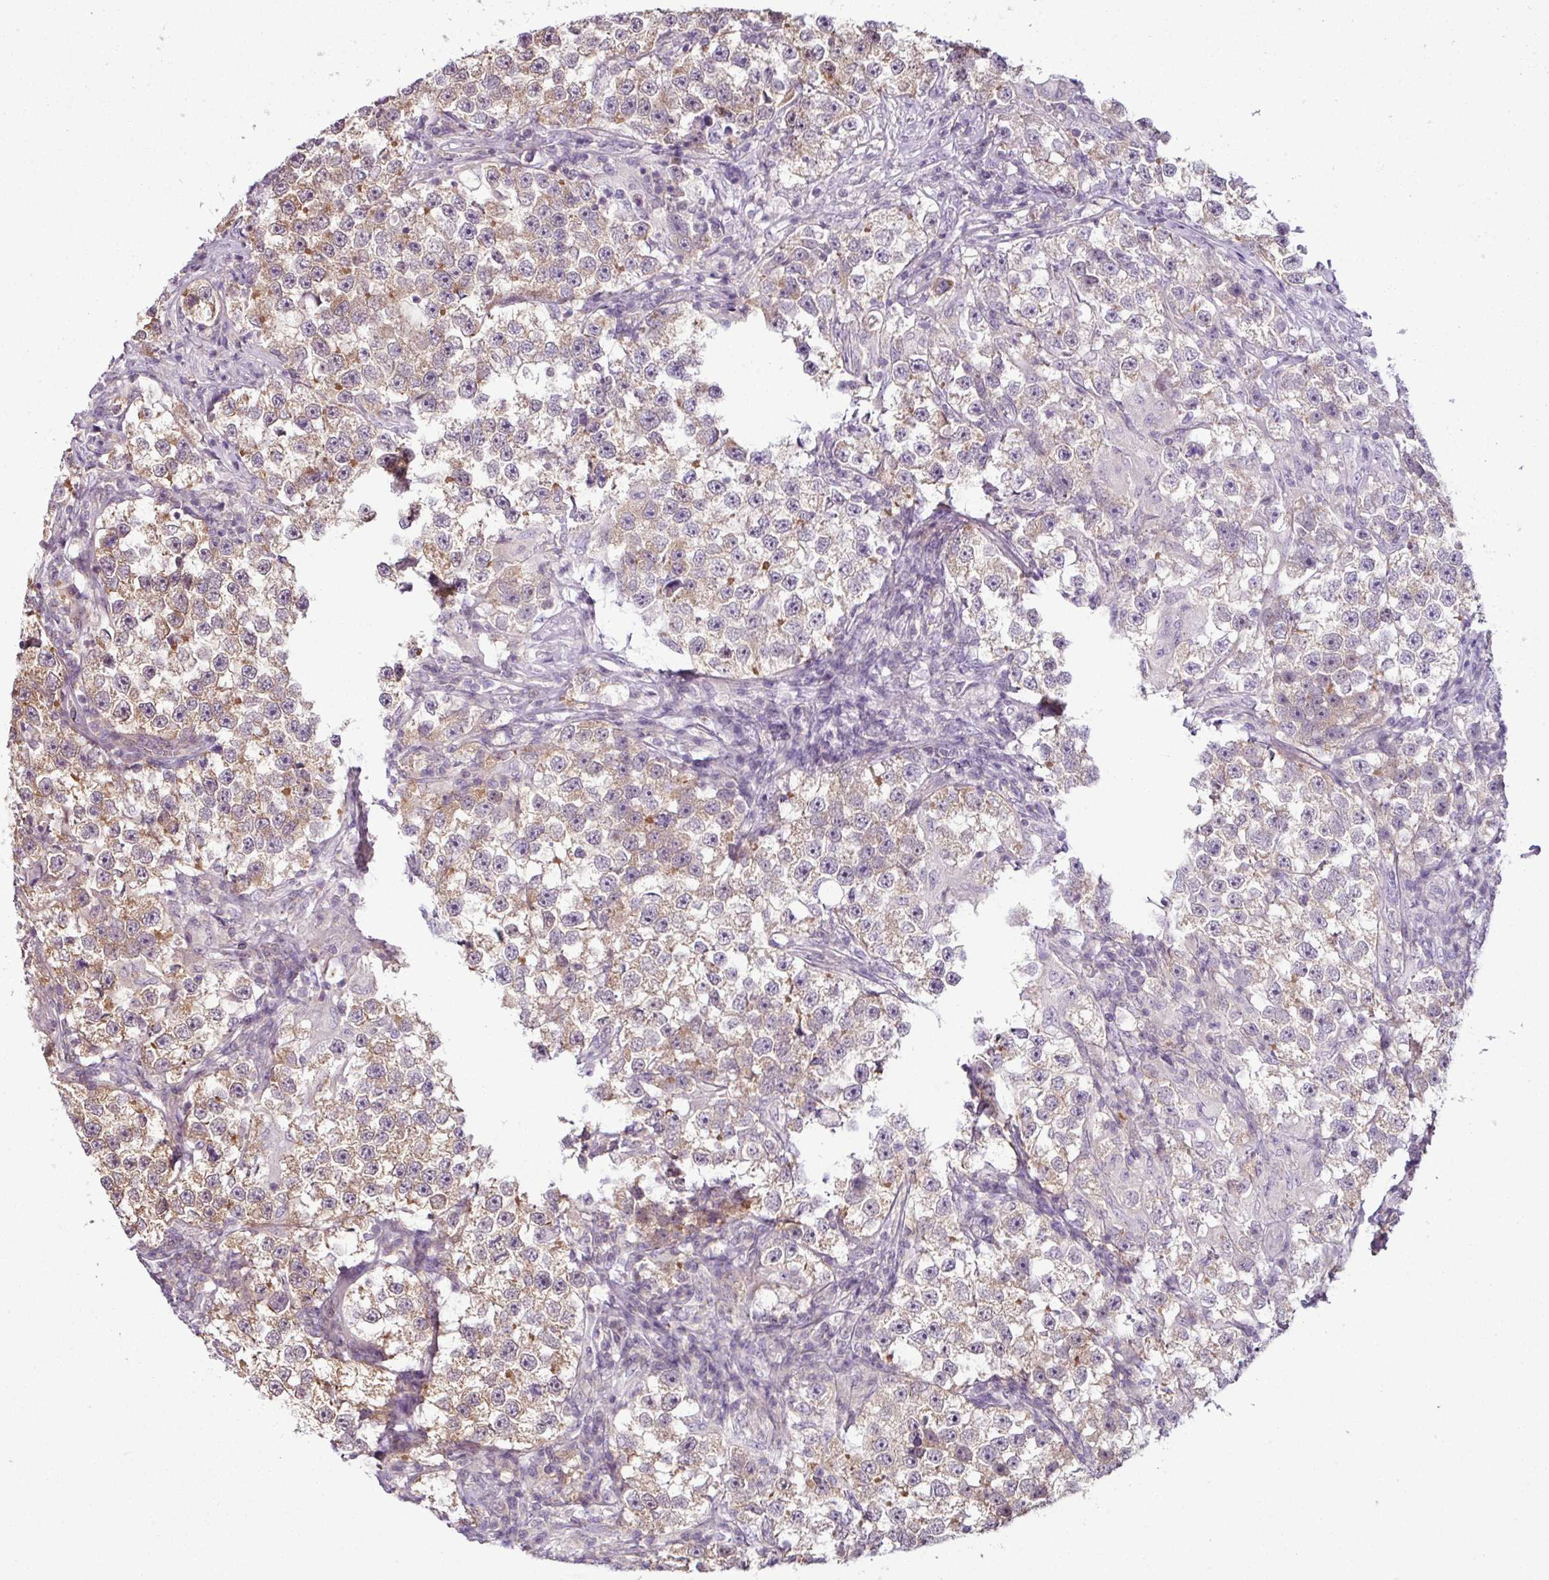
{"staining": {"intensity": "weak", "quantity": "25%-75%", "location": "cytoplasmic/membranous"}, "tissue": "testis cancer", "cell_type": "Tumor cells", "image_type": "cancer", "snomed": [{"axis": "morphology", "description": "Seminoma, NOS"}, {"axis": "topography", "description": "Testis"}], "caption": "Weak cytoplasmic/membranous protein staining is seen in approximately 25%-75% of tumor cells in seminoma (testis). The protein is shown in brown color, while the nuclei are stained blue.", "gene": "DERPC", "patient": {"sex": "male", "age": 46}}